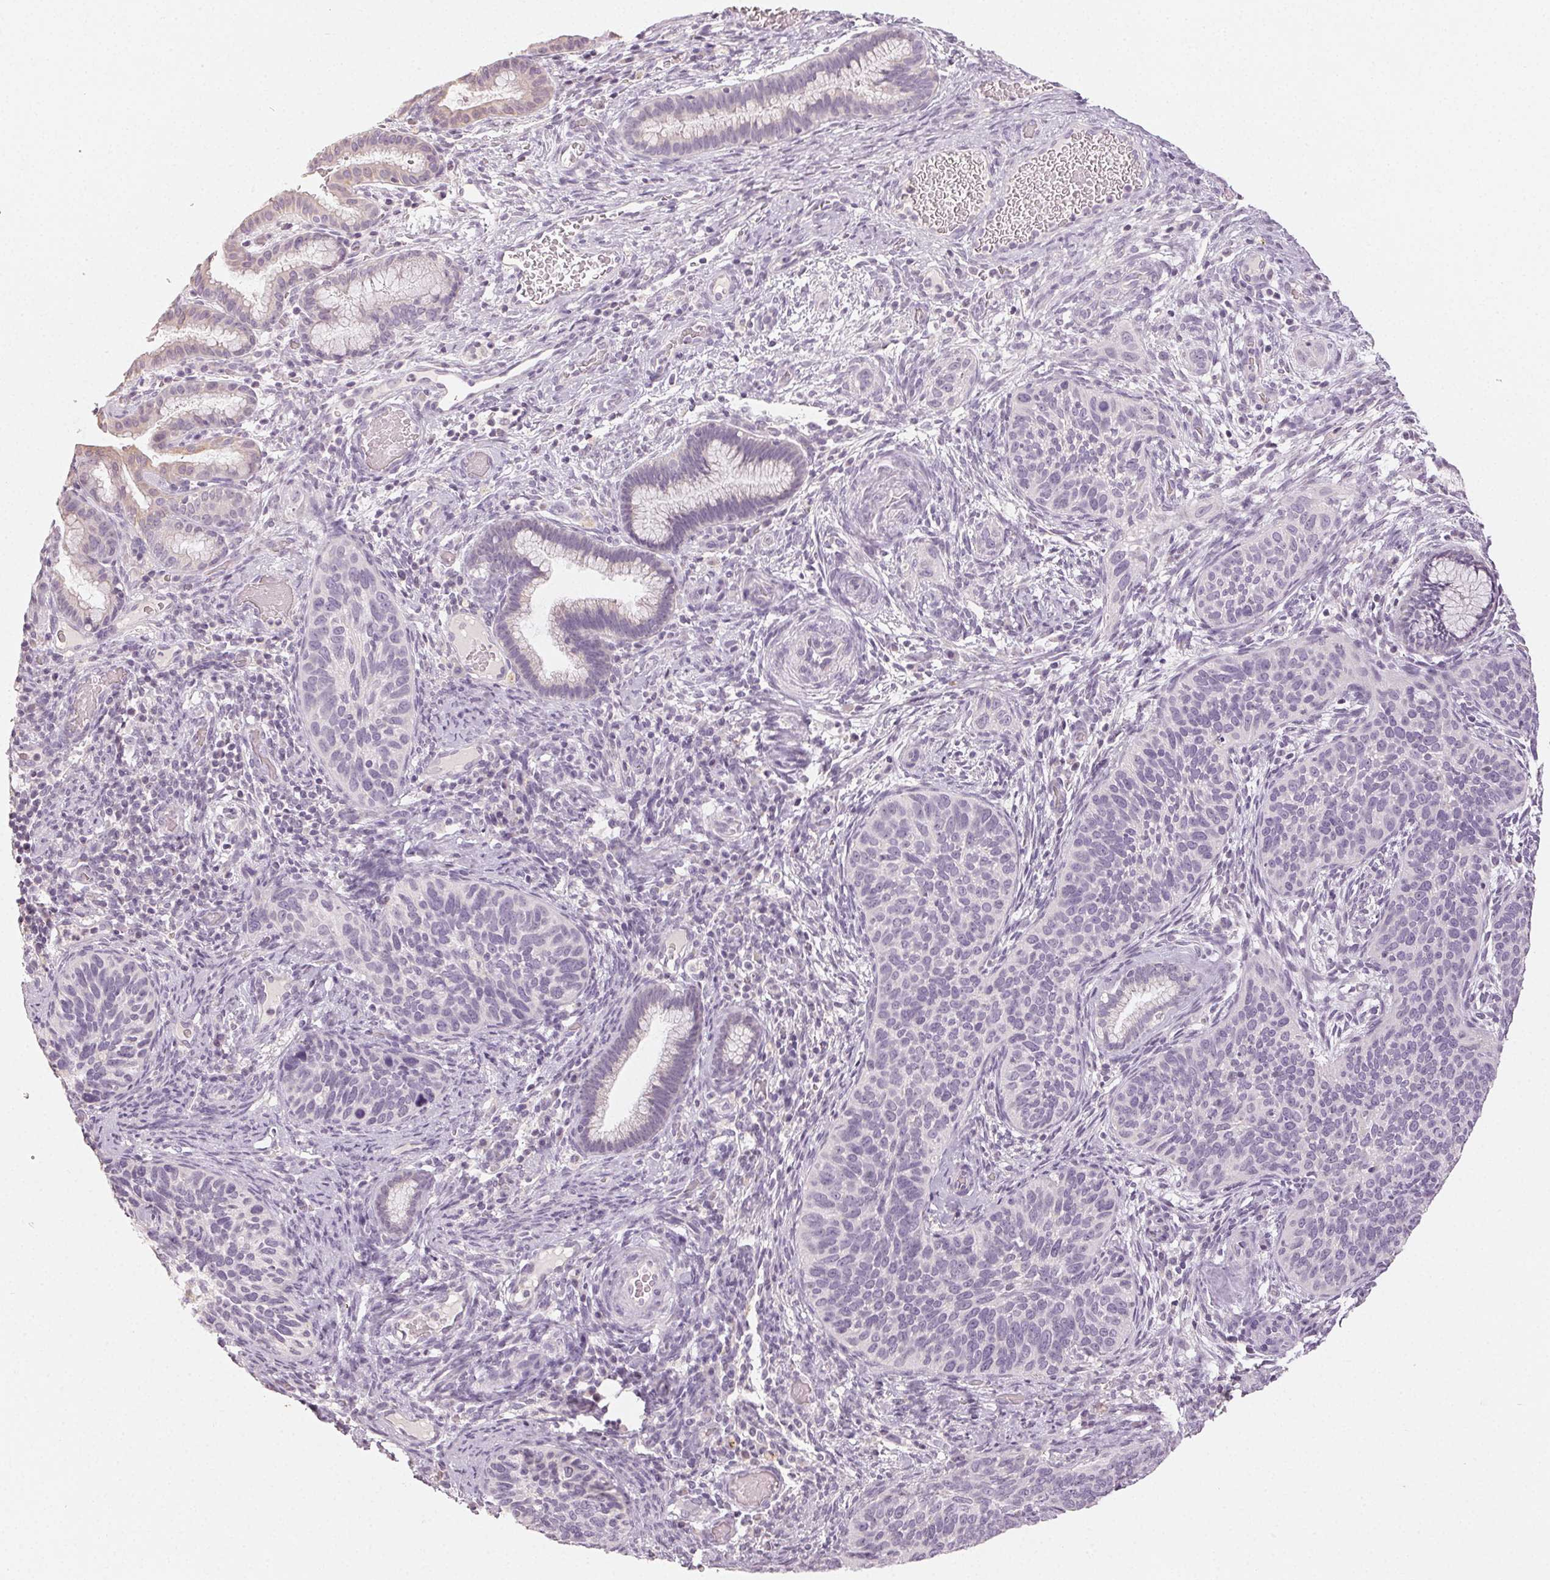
{"staining": {"intensity": "negative", "quantity": "none", "location": "none"}, "tissue": "cervical cancer", "cell_type": "Tumor cells", "image_type": "cancer", "snomed": [{"axis": "morphology", "description": "Squamous cell carcinoma, NOS"}, {"axis": "topography", "description": "Cervix"}], "caption": "Immunohistochemical staining of human cervical cancer (squamous cell carcinoma) demonstrates no significant expression in tumor cells.", "gene": "LVRN", "patient": {"sex": "female", "age": 51}}